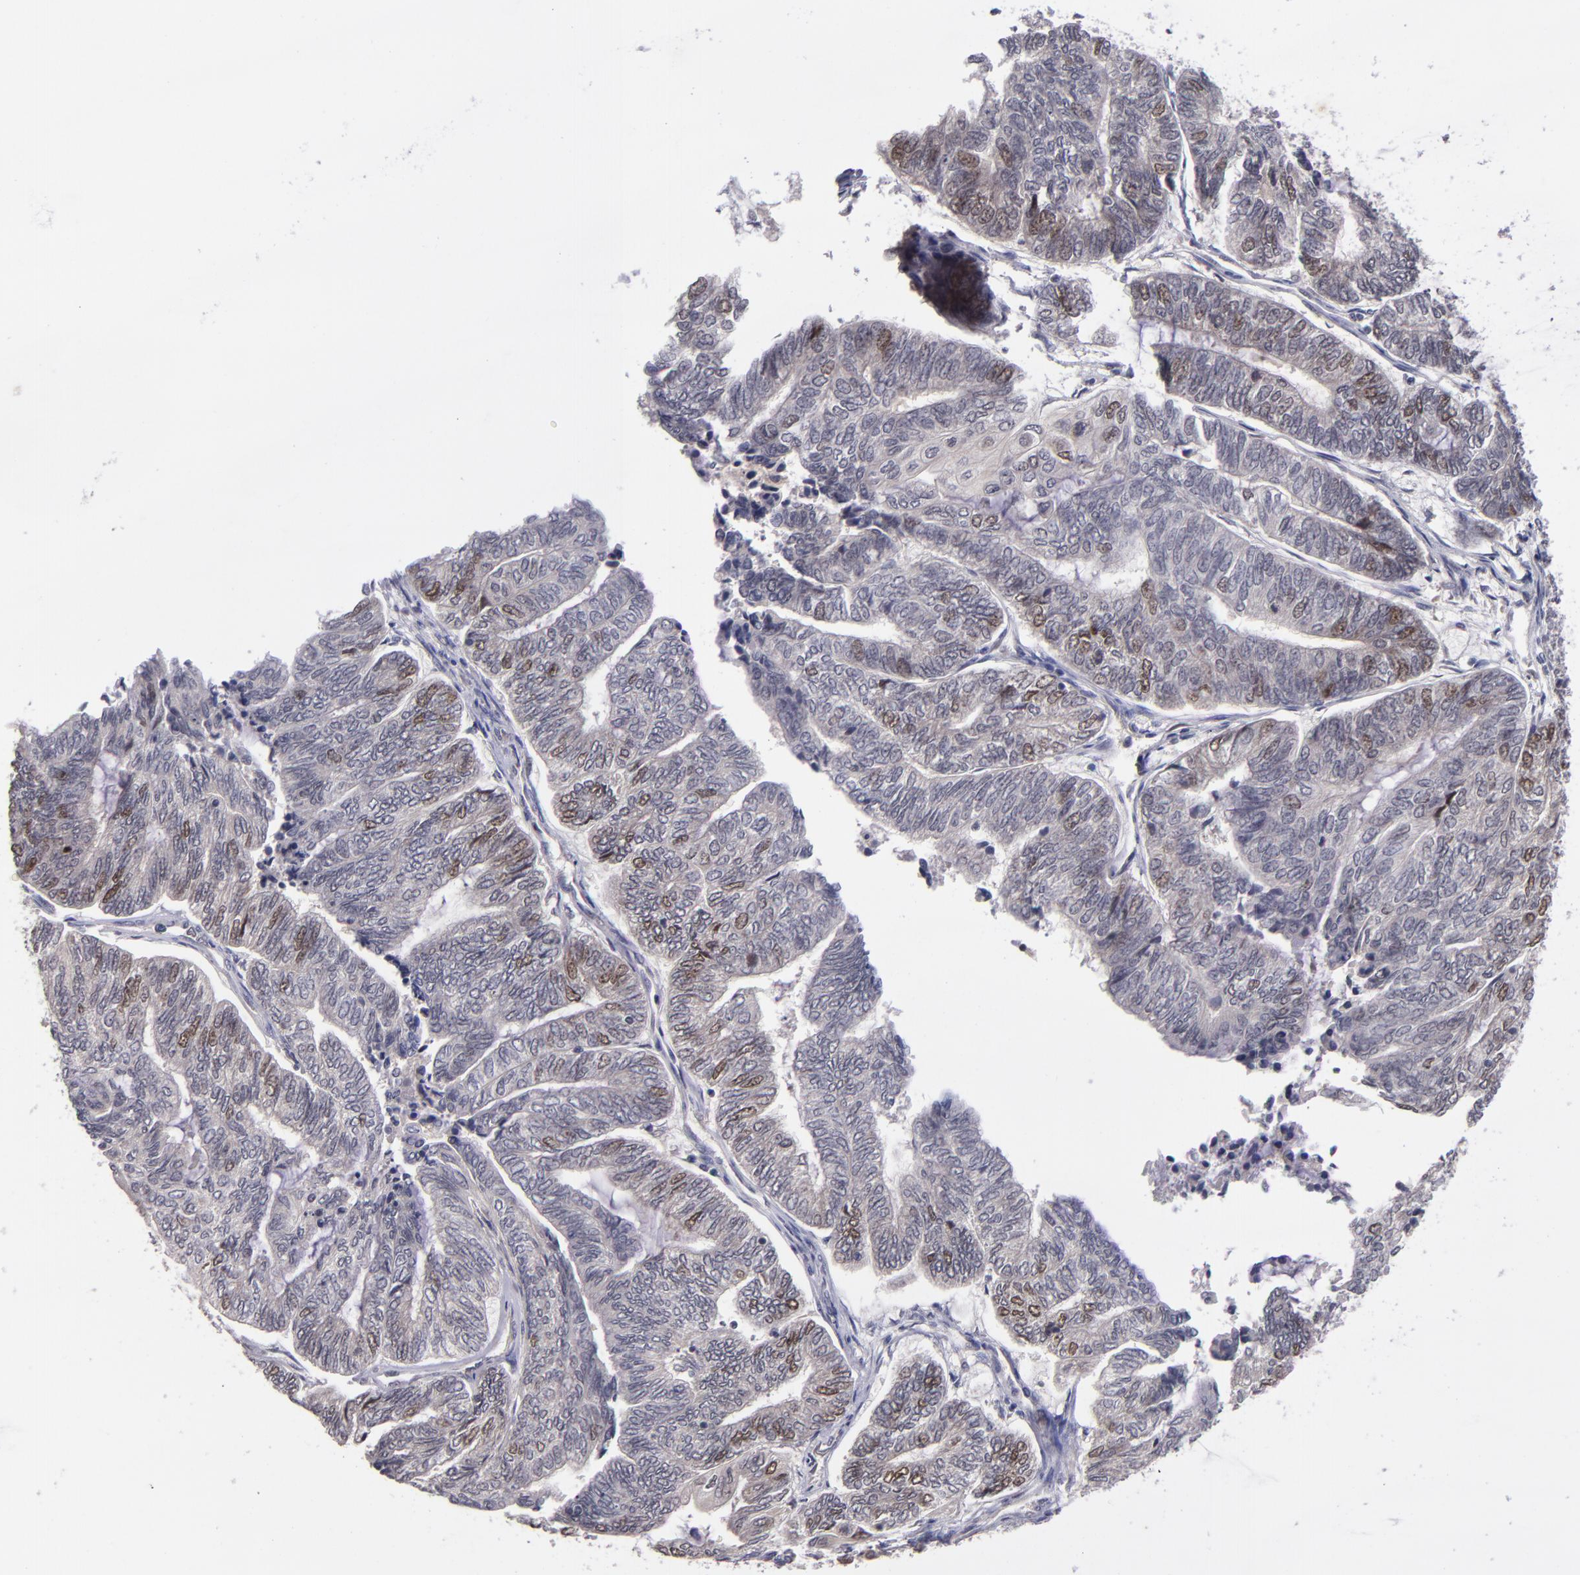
{"staining": {"intensity": "moderate", "quantity": "25%-75%", "location": "nuclear"}, "tissue": "endometrial cancer", "cell_type": "Tumor cells", "image_type": "cancer", "snomed": [{"axis": "morphology", "description": "Adenocarcinoma, NOS"}, {"axis": "topography", "description": "Uterus"}, {"axis": "topography", "description": "Endometrium"}], "caption": "About 25%-75% of tumor cells in human endometrial adenocarcinoma display moderate nuclear protein expression as visualized by brown immunohistochemical staining.", "gene": "CDC7", "patient": {"sex": "female", "age": 70}}